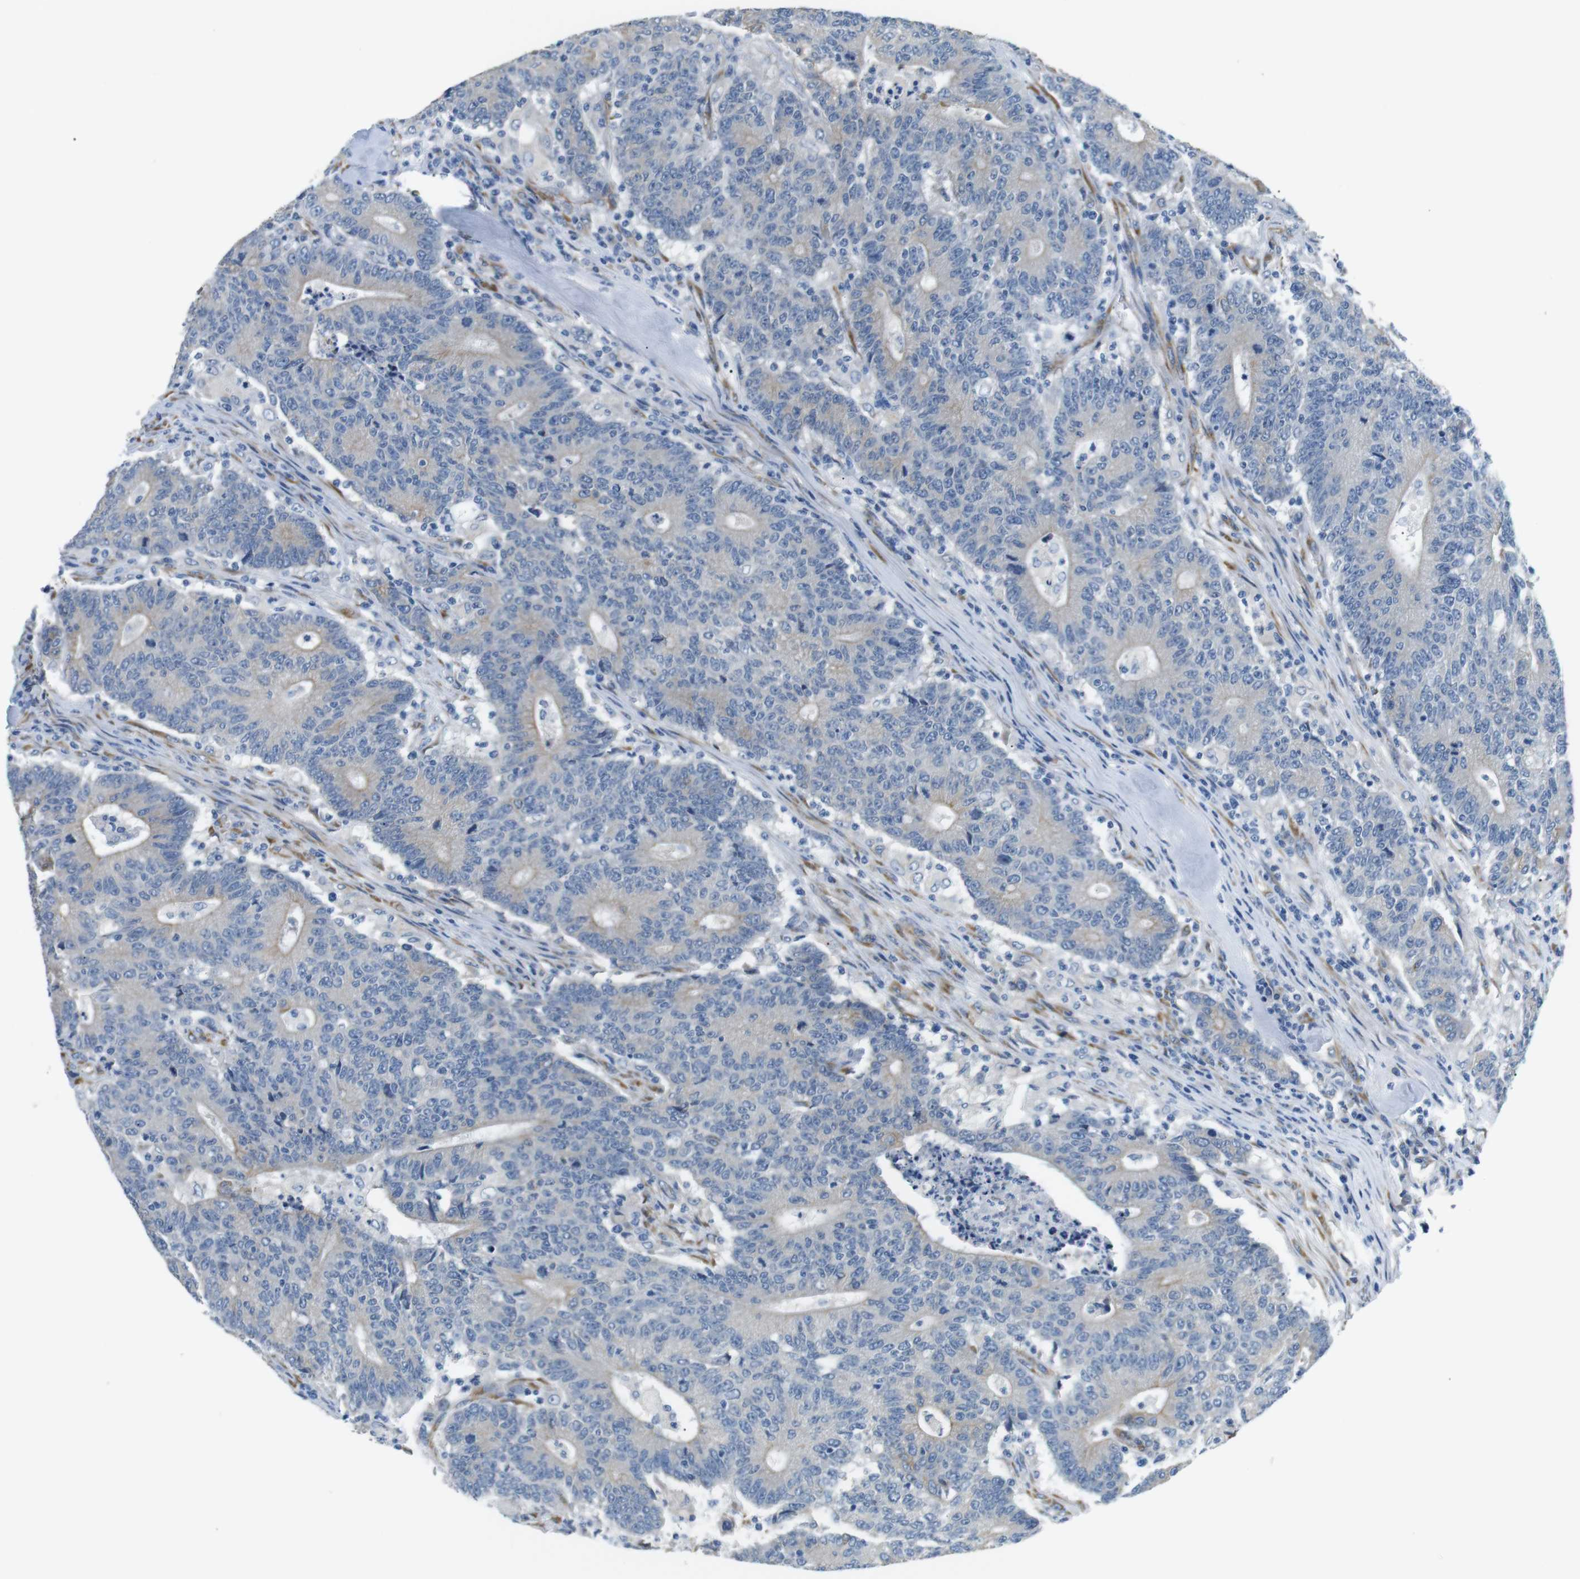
{"staining": {"intensity": "negative", "quantity": "none", "location": "none"}, "tissue": "colorectal cancer", "cell_type": "Tumor cells", "image_type": "cancer", "snomed": [{"axis": "morphology", "description": "Normal tissue, NOS"}, {"axis": "morphology", "description": "Adenocarcinoma, NOS"}, {"axis": "topography", "description": "Colon"}], "caption": "Tumor cells show no significant protein staining in colorectal adenocarcinoma. Brightfield microscopy of immunohistochemistry stained with DAB (3,3'-diaminobenzidine) (brown) and hematoxylin (blue), captured at high magnification.", "gene": "UNC5CL", "patient": {"sex": "female", "age": 75}}